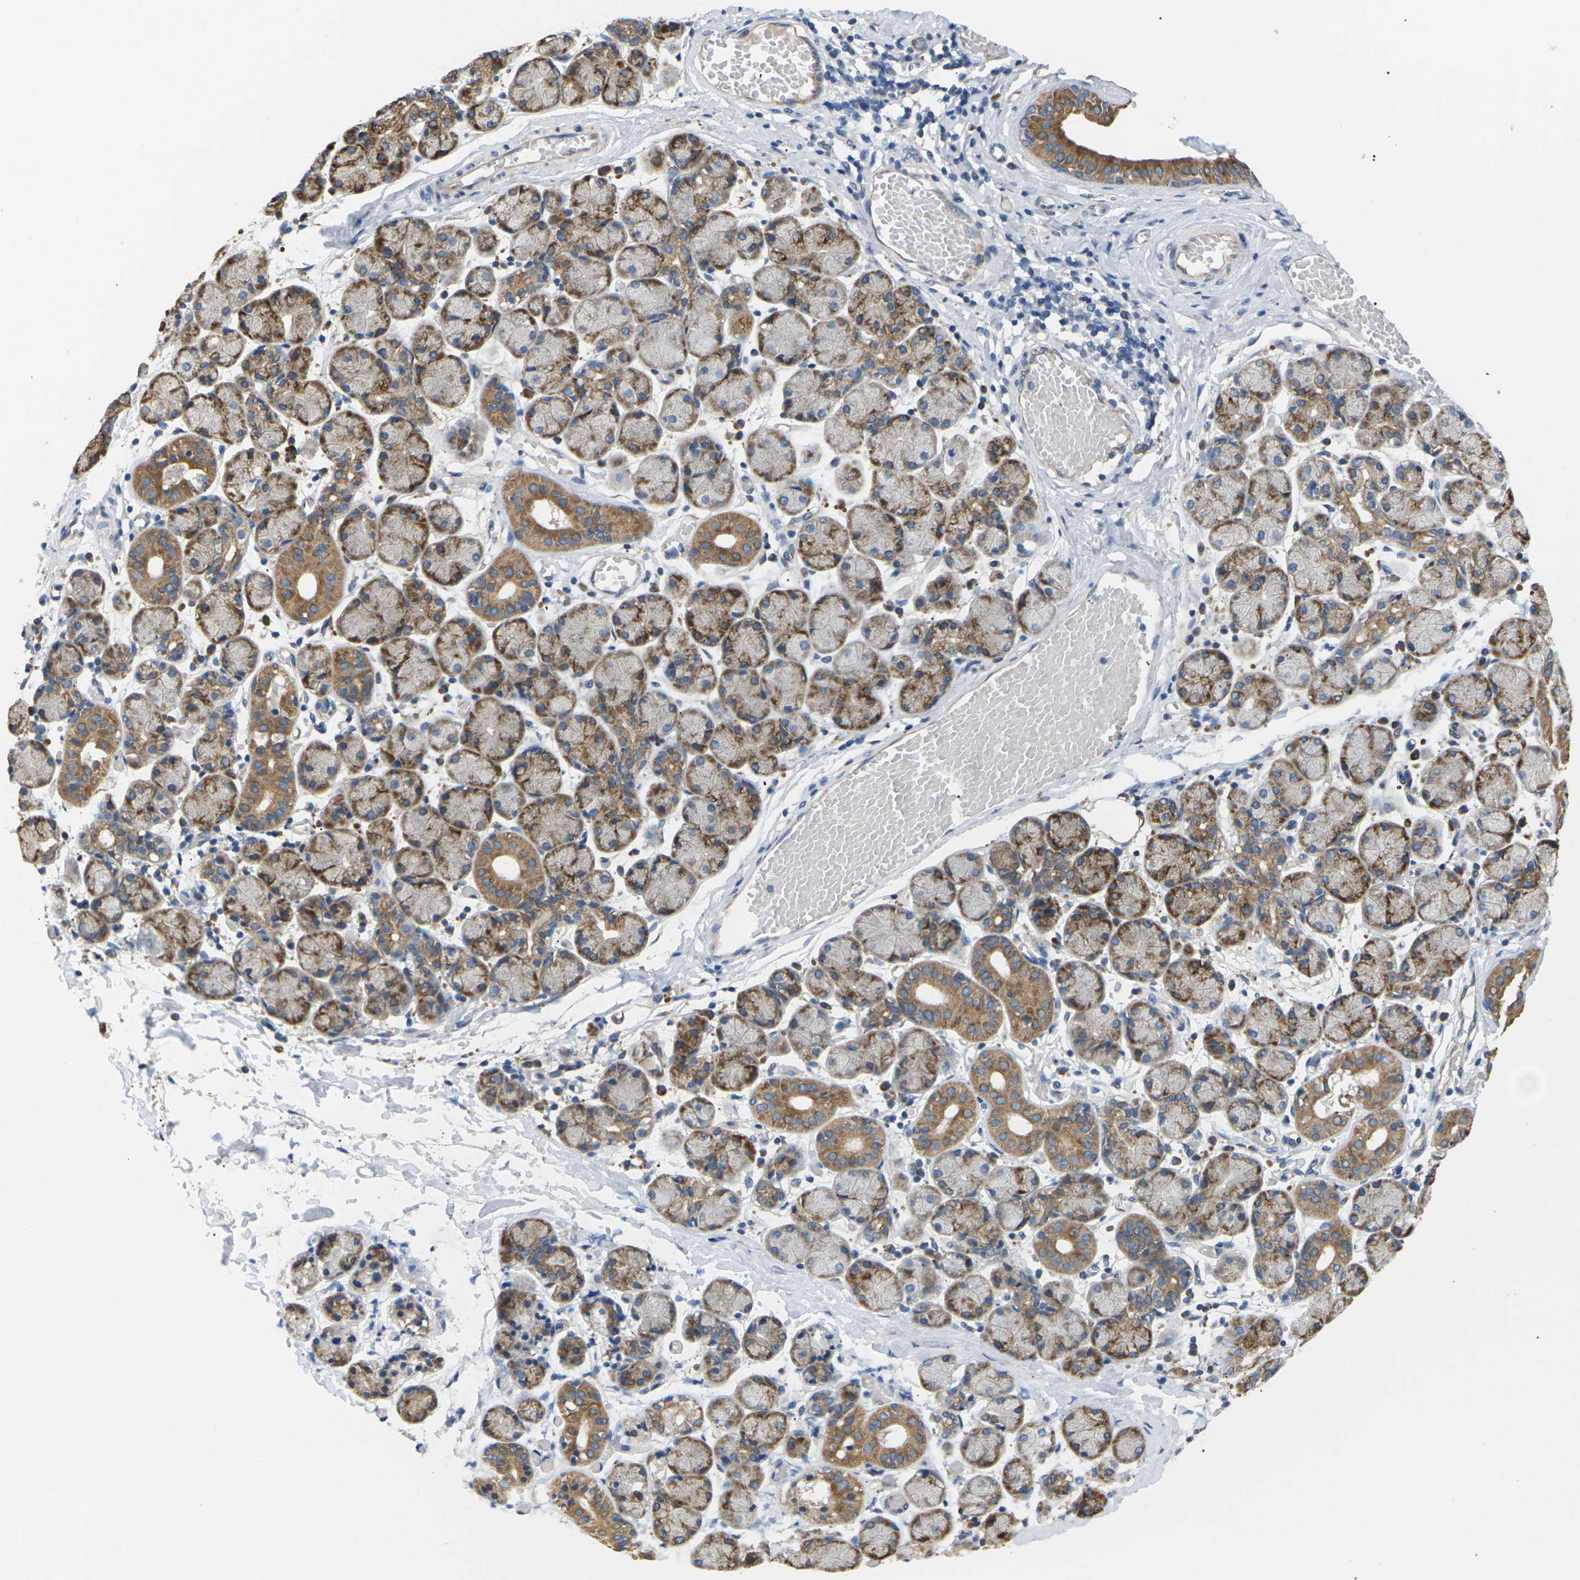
{"staining": {"intensity": "moderate", "quantity": ">75%", "location": "cytoplasmic/membranous"}, "tissue": "salivary gland", "cell_type": "Glandular cells", "image_type": "normal", "snomed": [{"axis": "morphology", "description": "Normal tissue, NOS"}, {"axis": "topography", "description": "Salivary gland"}], "caption": "Salivary gland stained with a brown dye displays moderate cytoplasmic/membranous positive expression in approximately >75% of glandular cells.", "gene": "KLHDC8B", "patient": {"sex": "female", "age": 24}}